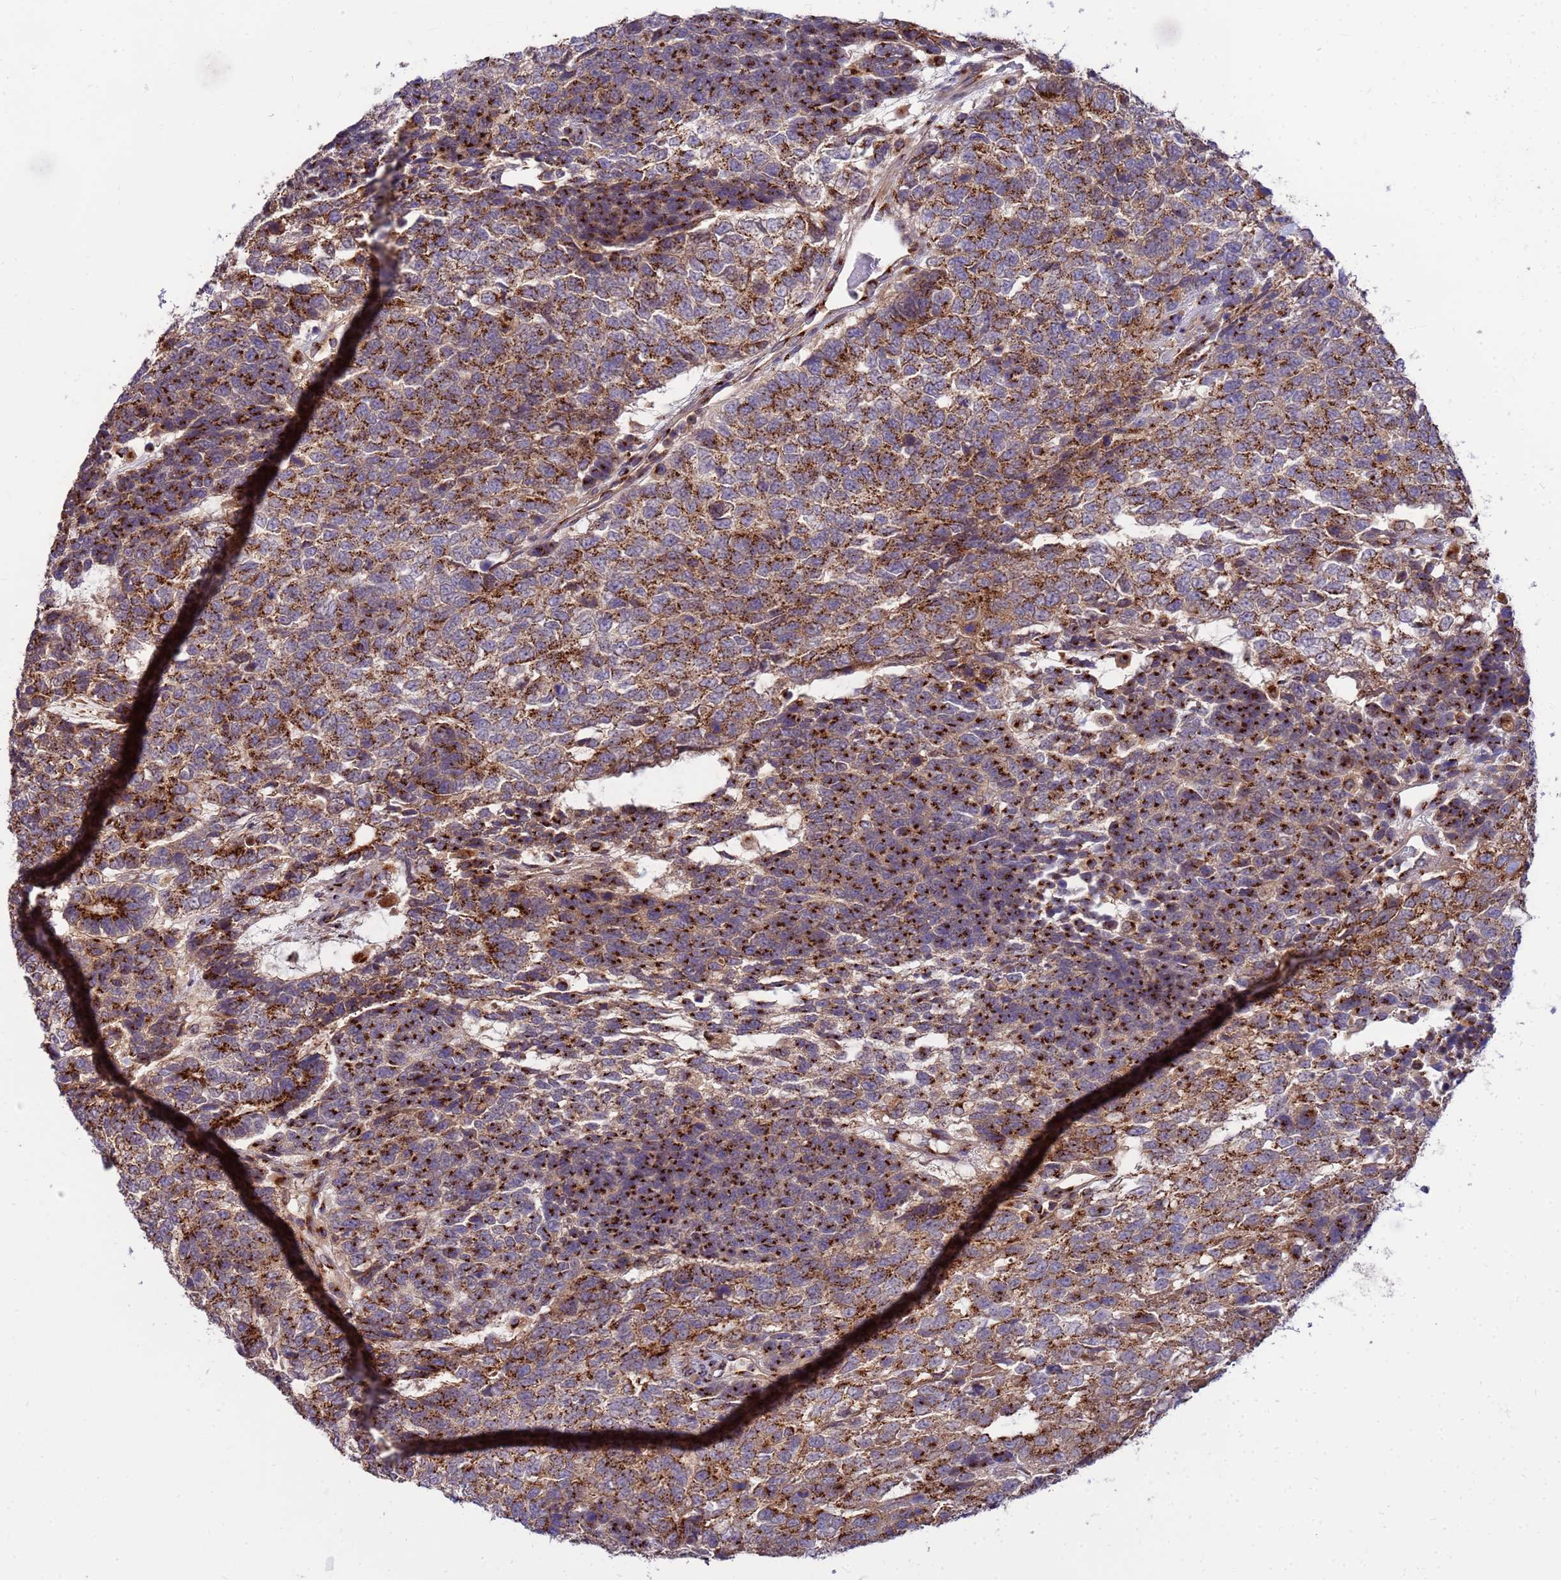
{"staining": {"intensity": "strong", "quantity": ">75%", "location": "cytoplasmic/membranous"}, "tissue": "testis cancer", "cell_type": "Tumor cells", "image_type": "cancer", "snomed": [{"axis": "morphology", "description": "Carcinoma, Embryonal, NOS"}, {"axis": "topography", "description": "Testis"}], "caption": "A high-resolution image shows IHC staining of testis cancer (embryonal carcinoma), which demonstrates strong cytoplasmic/membranous positivity in approximately >75% of tumor cells. (DAB = brown stain, brightfield microscopy at high magnification).", "gene": "HPS3", "patient": {"sex": "male", "age": 23}}